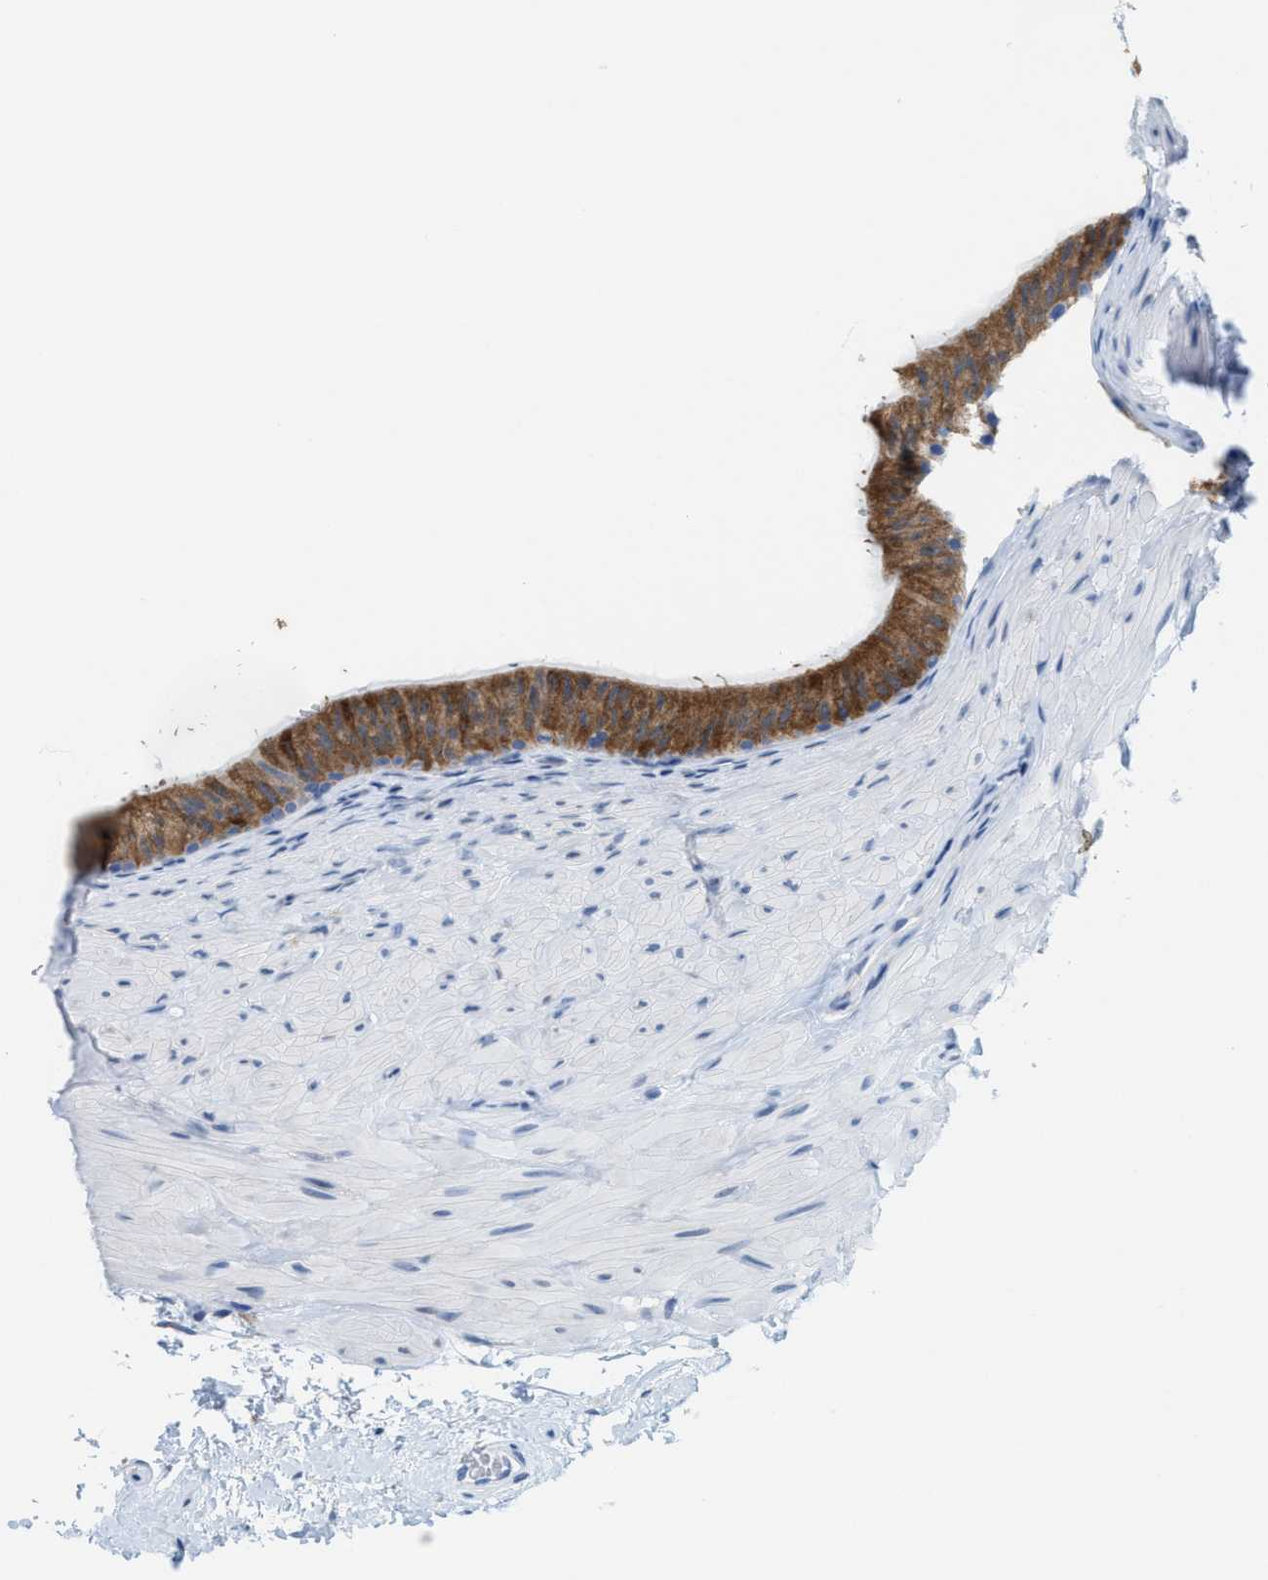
{"staining": {"intensity": "moderate", "quantity": ">75%", "location": "cytoplasmic/membranous"}, "tissue": "epididymis", "cell_type": "Glandular cells", "image_type": "normal", "snomed": [{"axis": "morphology", "description": "Normal tissue, NOS"}, {"axis": "topography", "description": "Epididymis"}], "caption": "Immunohistochemistry (DAB) staining of benign epididymis reveals moderate cytoplasmic/membranous protein positivity in about >75% of glandular cells.", "gene": "KIFC3", "patient": {"sex": "male", "age": 34}}